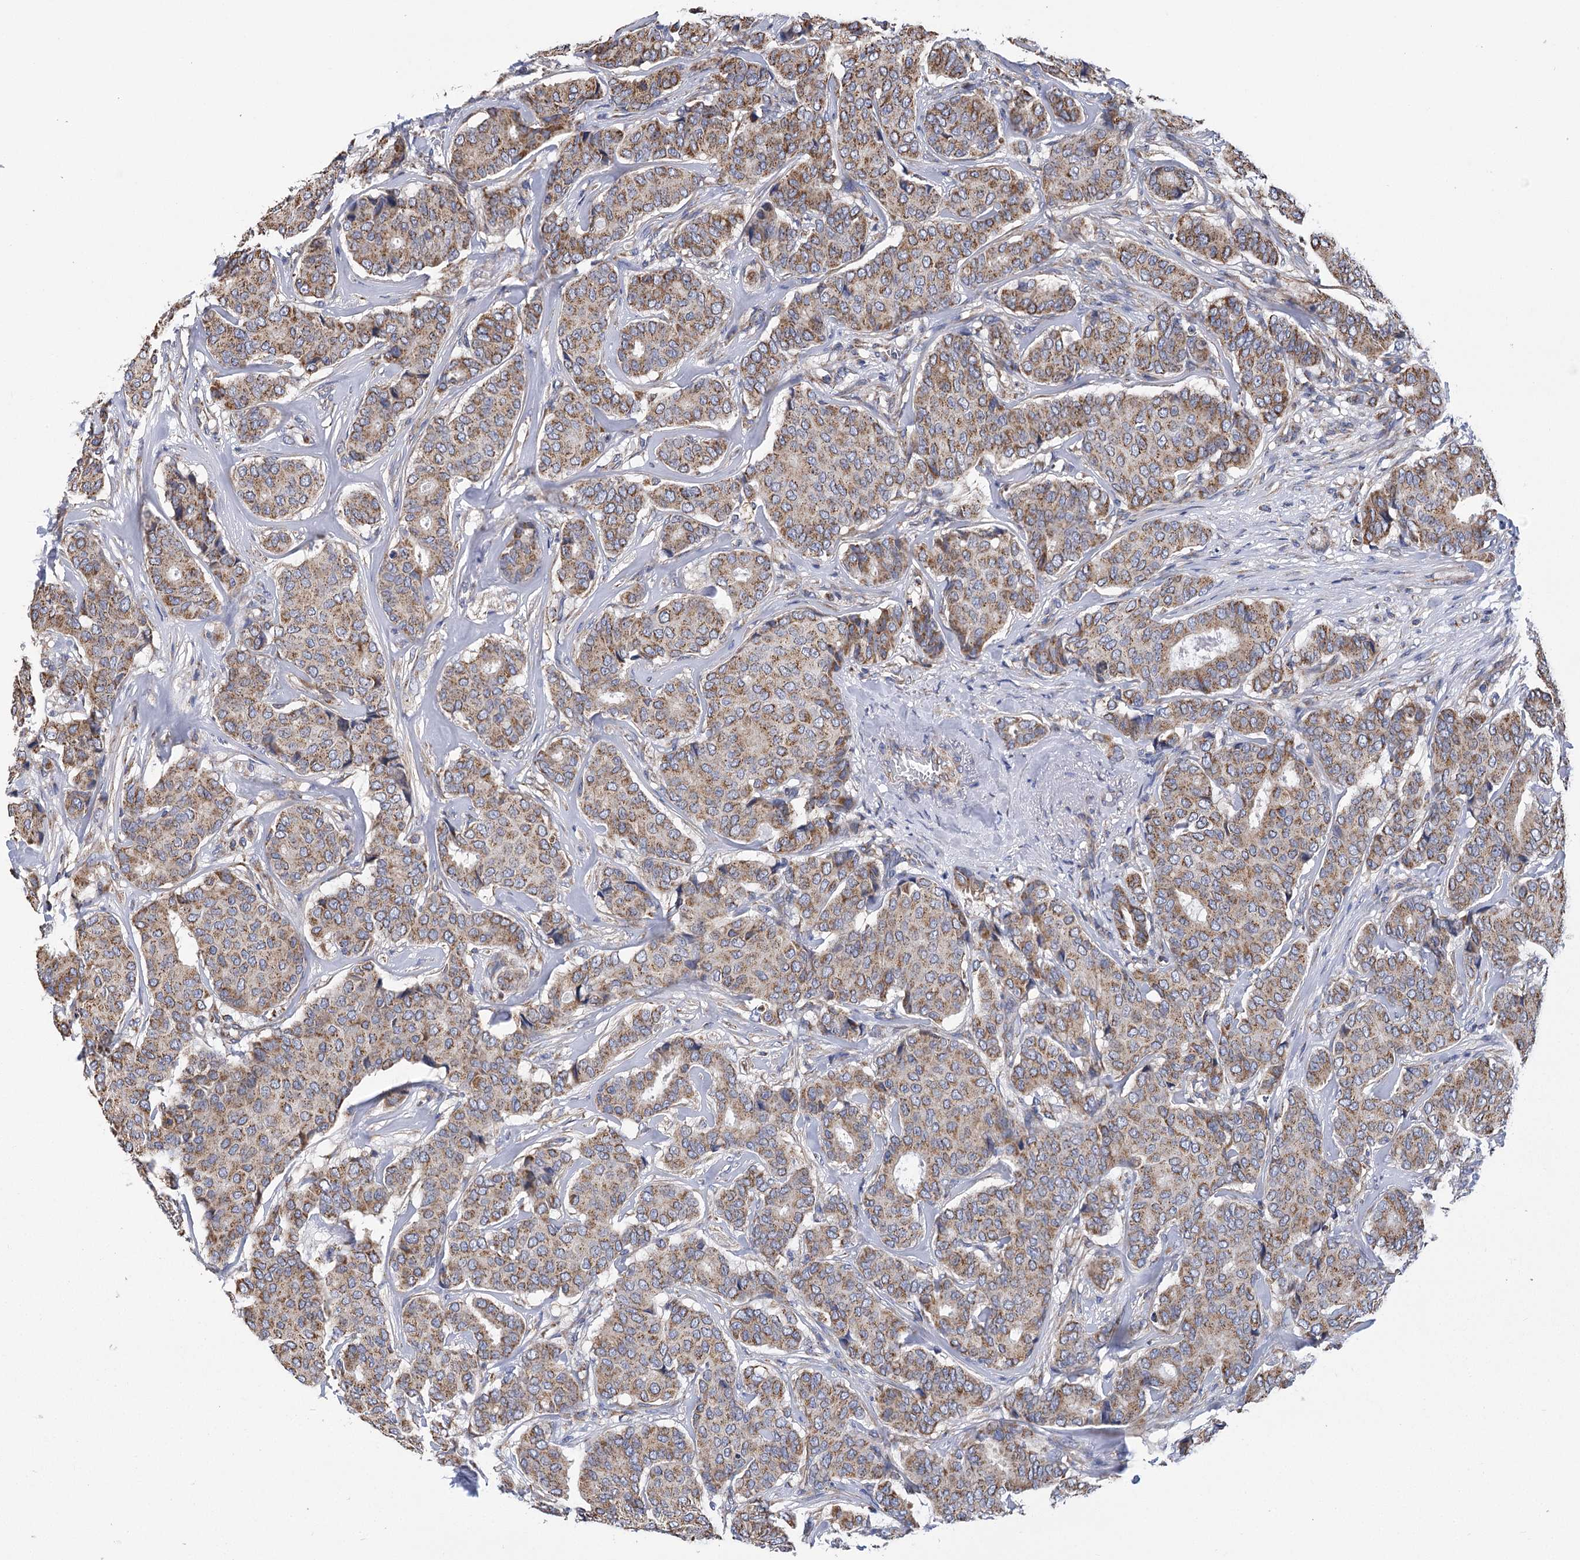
{"staining": {"intensity": "moderate", "quantity": ">75%", "location": "cytoplasmic/membranous"}, "tissue": "breast cancer", "cell_type": "Tumor cells", "image_type": "cancer", "snomed": [{"axis": "morphology", "description": "Duct carcinoma"}, {"axis": "topography", "description": "Breast"}], "caption": "Protein staining of infiltrating ductal carcinoma (breast) tissue displays moderate cytoplasmic/membranous staining in approximately >75% of tumor cells. The protein of interest is shown in brown color, while the nuclei are stained blue.", "gene": "CCDC73", "patient": {"sex": "female", "age": 75}}